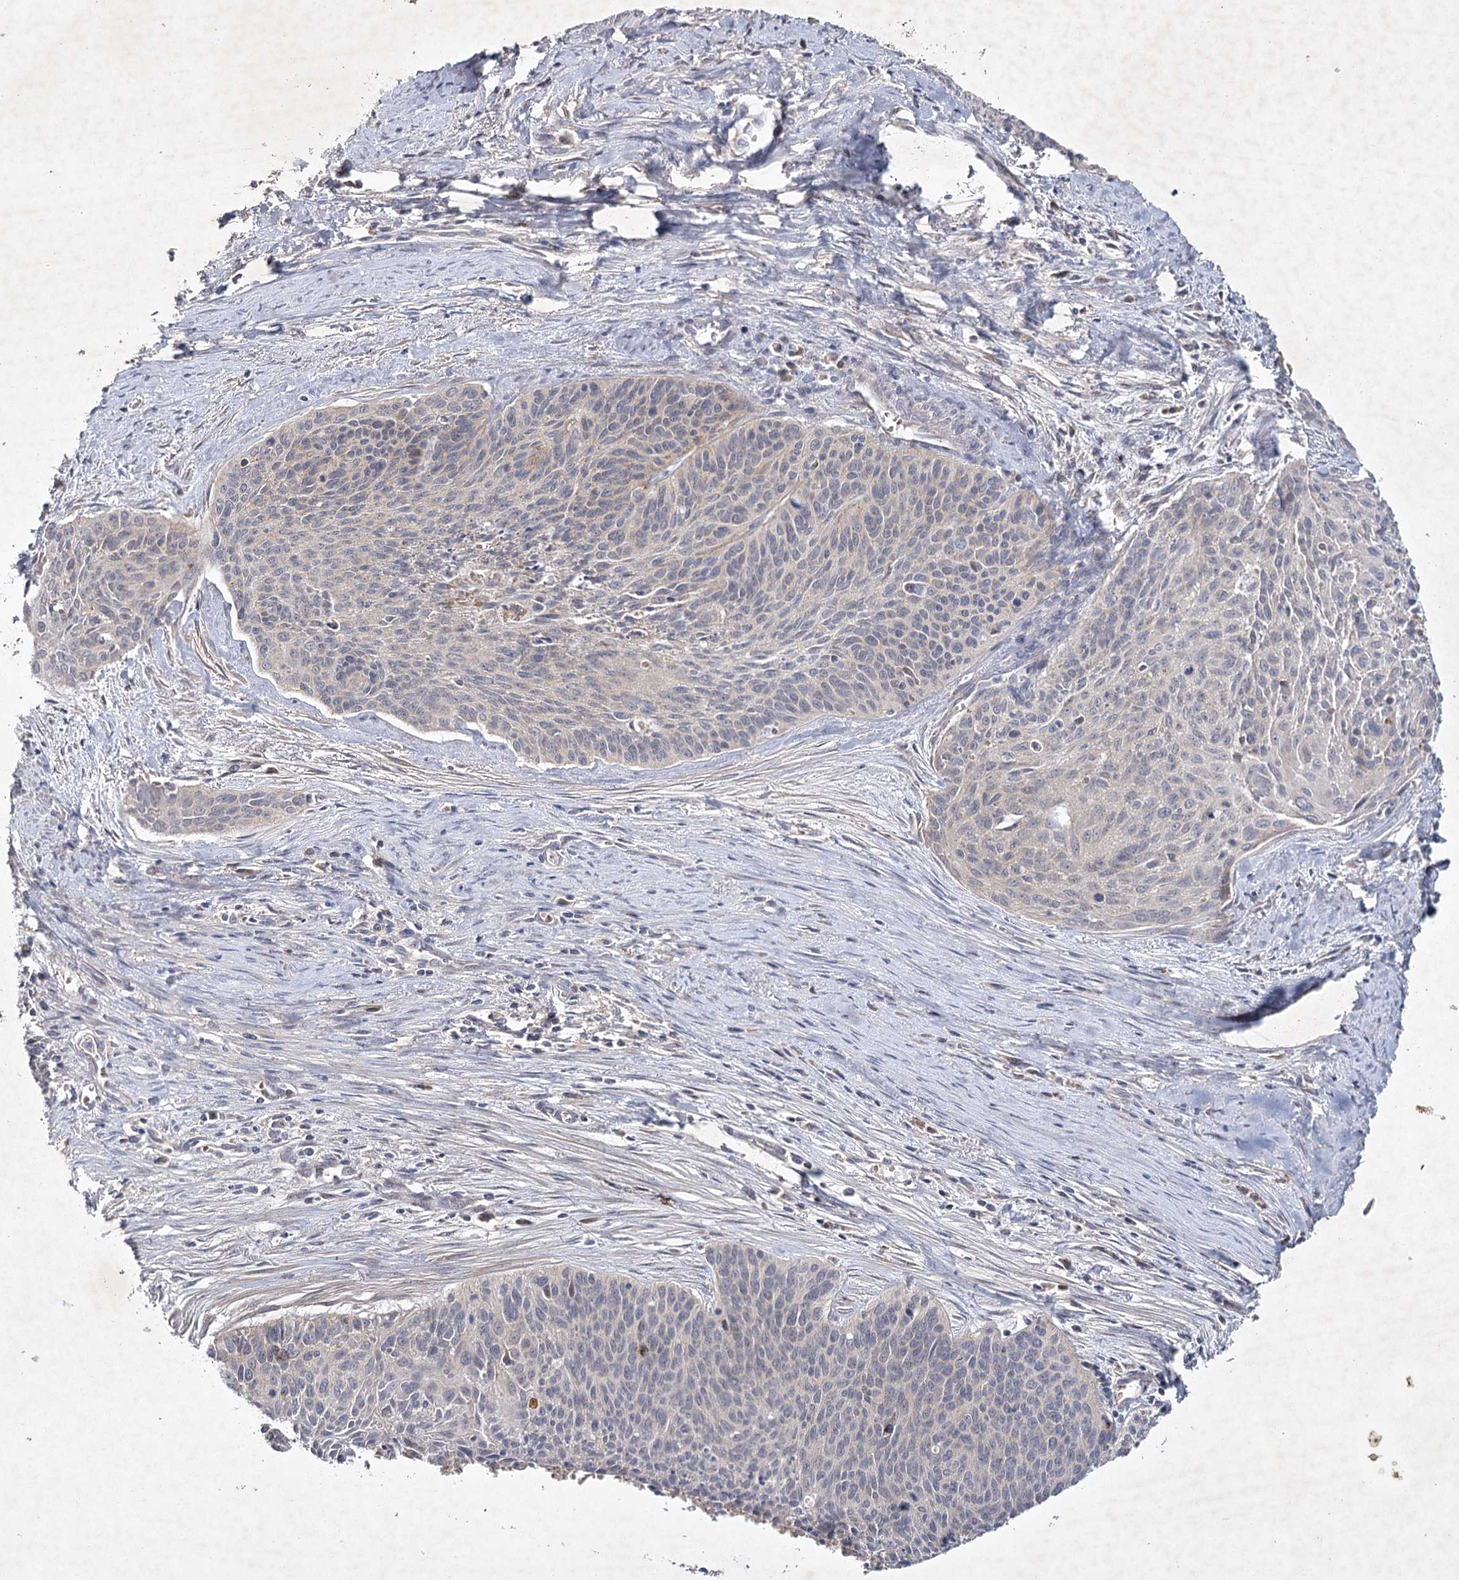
{"staining": {"intensity": "negative", "quantity": "none", "location": "none"}, "tissue": "cervical cancer", "cell_type": "Tumor cells", "image_type": "cancer", "snomed": [{"axis": "morphology", "description": "Squamous cell carcinoma, NOS"}, {"axis": "topography", "description": "Cervix"}], "caption": "IHC image of cervical squamous cell carcinoma stained for a protein (brown), which exhibits no expression in tumor cells. The staining is performed using DAB brown chromogen with nuclei counter-stained in using hematoxylin.", "gene": "MRPL44", "patient": {"sex": "female", "age": 55}}